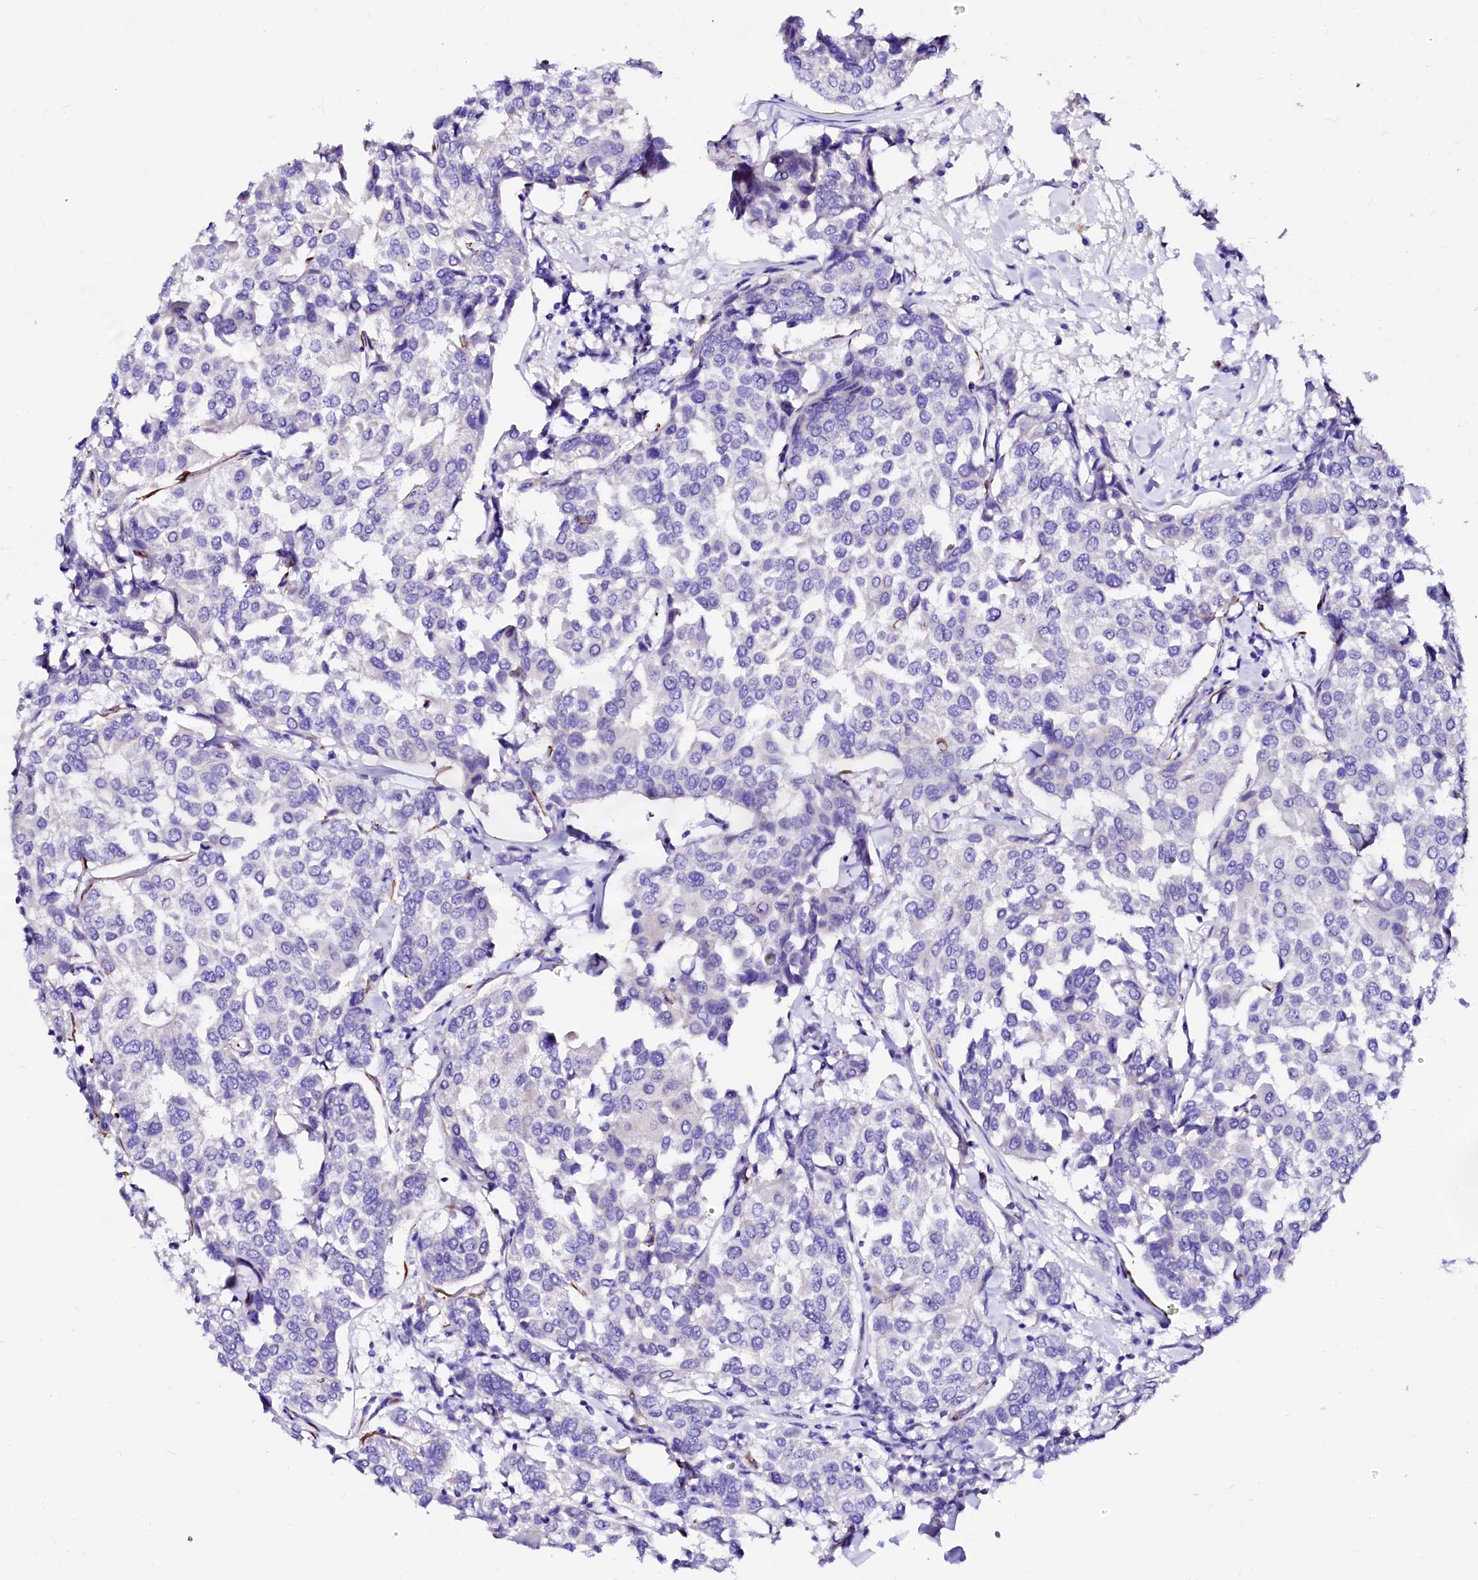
{"staining": {"intensity": "negative", "quantity": "none", "location": "none"}, "tissue": "breast cancer", "cell_type": "Tumor cells", "image_type": "cancer", "snomed": [{"axis": "morphology", "description": "Duct carcinoma"}, {"axis": "topography", "description": "Breast"}], "caption": "The micrograph reveals no significant staining in tumor cells of breast cancer (invasive ductal carcinoma). The staining is performed using DAB brown chromogen with nuclei counter-stained in using hematoxylin.", "gene": "SFR1", "patient": {"sex": "female", "age": 55}}